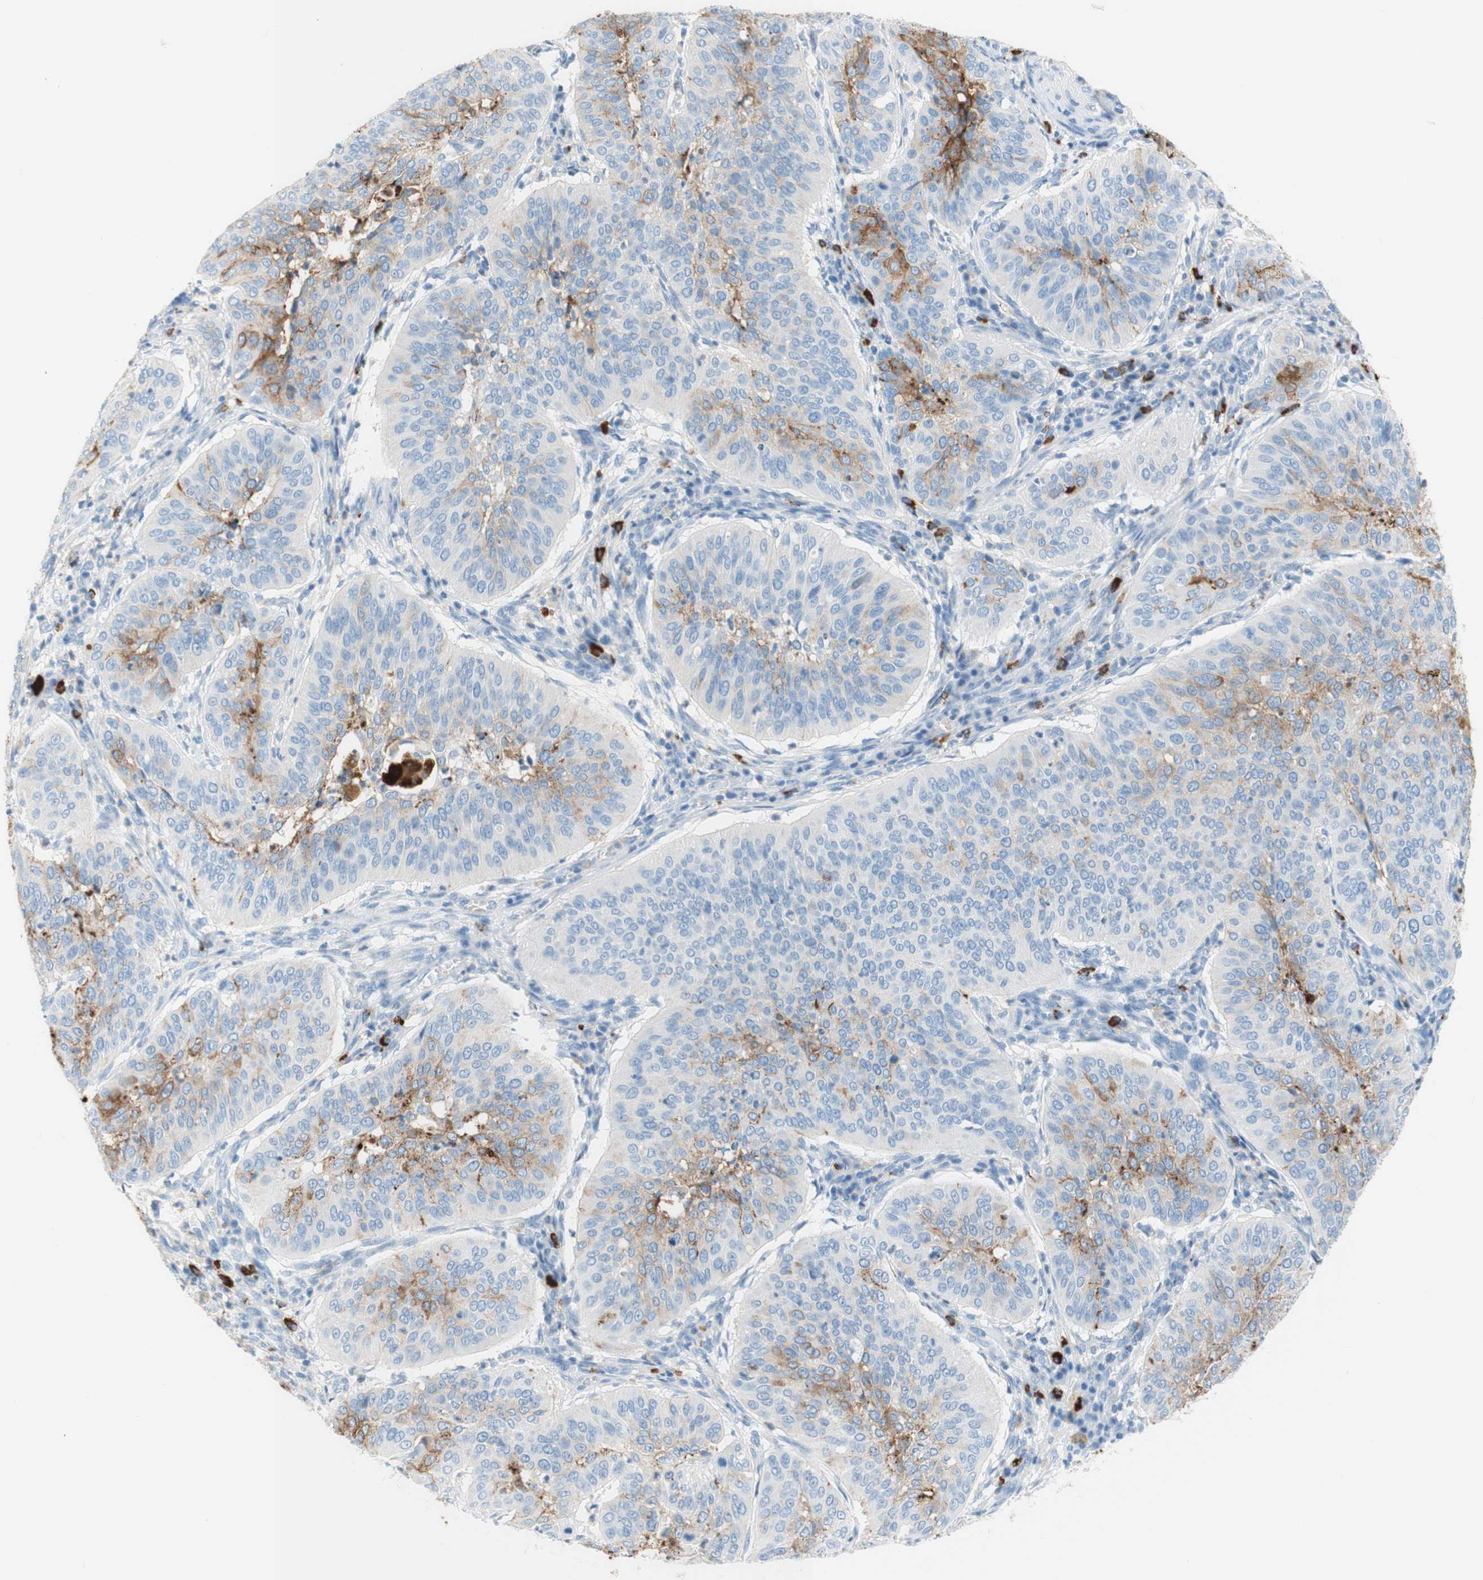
{"staining": {"intensity": "weak", "quantity": "<25%", "location": "cytoplasmic/membranous"}, "tissue": "cervical cancer", "cell_type": "Tumor cells", "image_type": "cancer", "snomed": [{"axis": "morphology", "description": "Normal tissue, NOS"}, {"axis": "morphology", "description": "Squamous cell carcinoma, NOS"}, {"axis": "topography", "description": "Cervix"}], "caption": "Tumor cells are negative for protein expression in human squamous cell carcinoma (cervical).", "gene": "CEACAM1", "patient": {"sex": "female", "age": 39}}